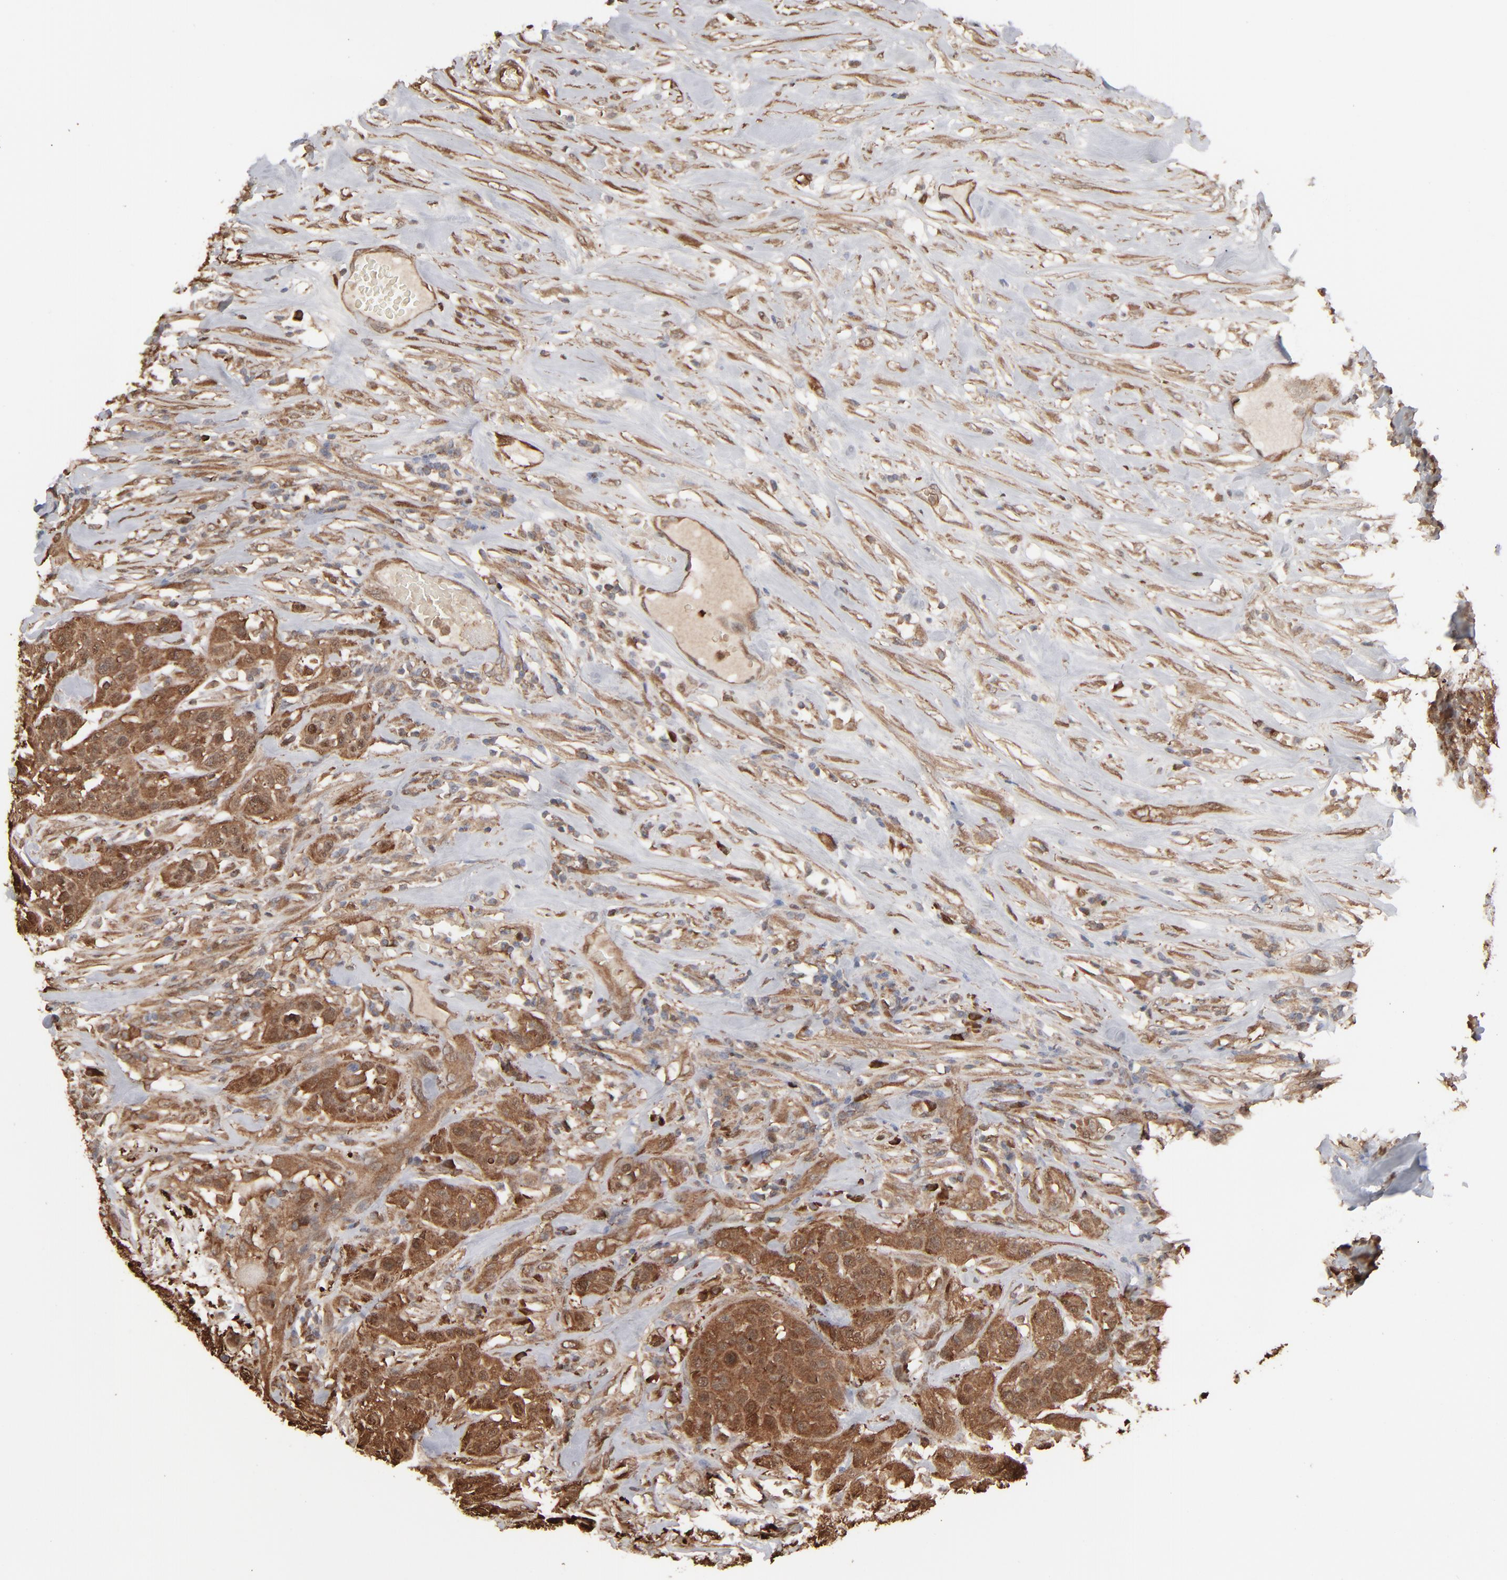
{"staining": {"intensity": "strong", "quantity": ">75%", "location": "cytoplasmic/membranous"}, "tissue": "urothelial cancer", "cell_type": "Tumor cells", "image_type": "cancer", "snomed": [{"axis": "morphology", "description": "Urothelial carcinoma, High grade"}, {"axis": "topography", "description": "Urinary bladder"}], "caption": "Urothelial carcinoma (high-grade) tissue displays strong cytoplasmic/membranous staining in approximately >75% of tumor cells, visualized by immunohistochemistry.", "gene": "NME1-NME2", "patient": {"sex": "male", "age": 74}}